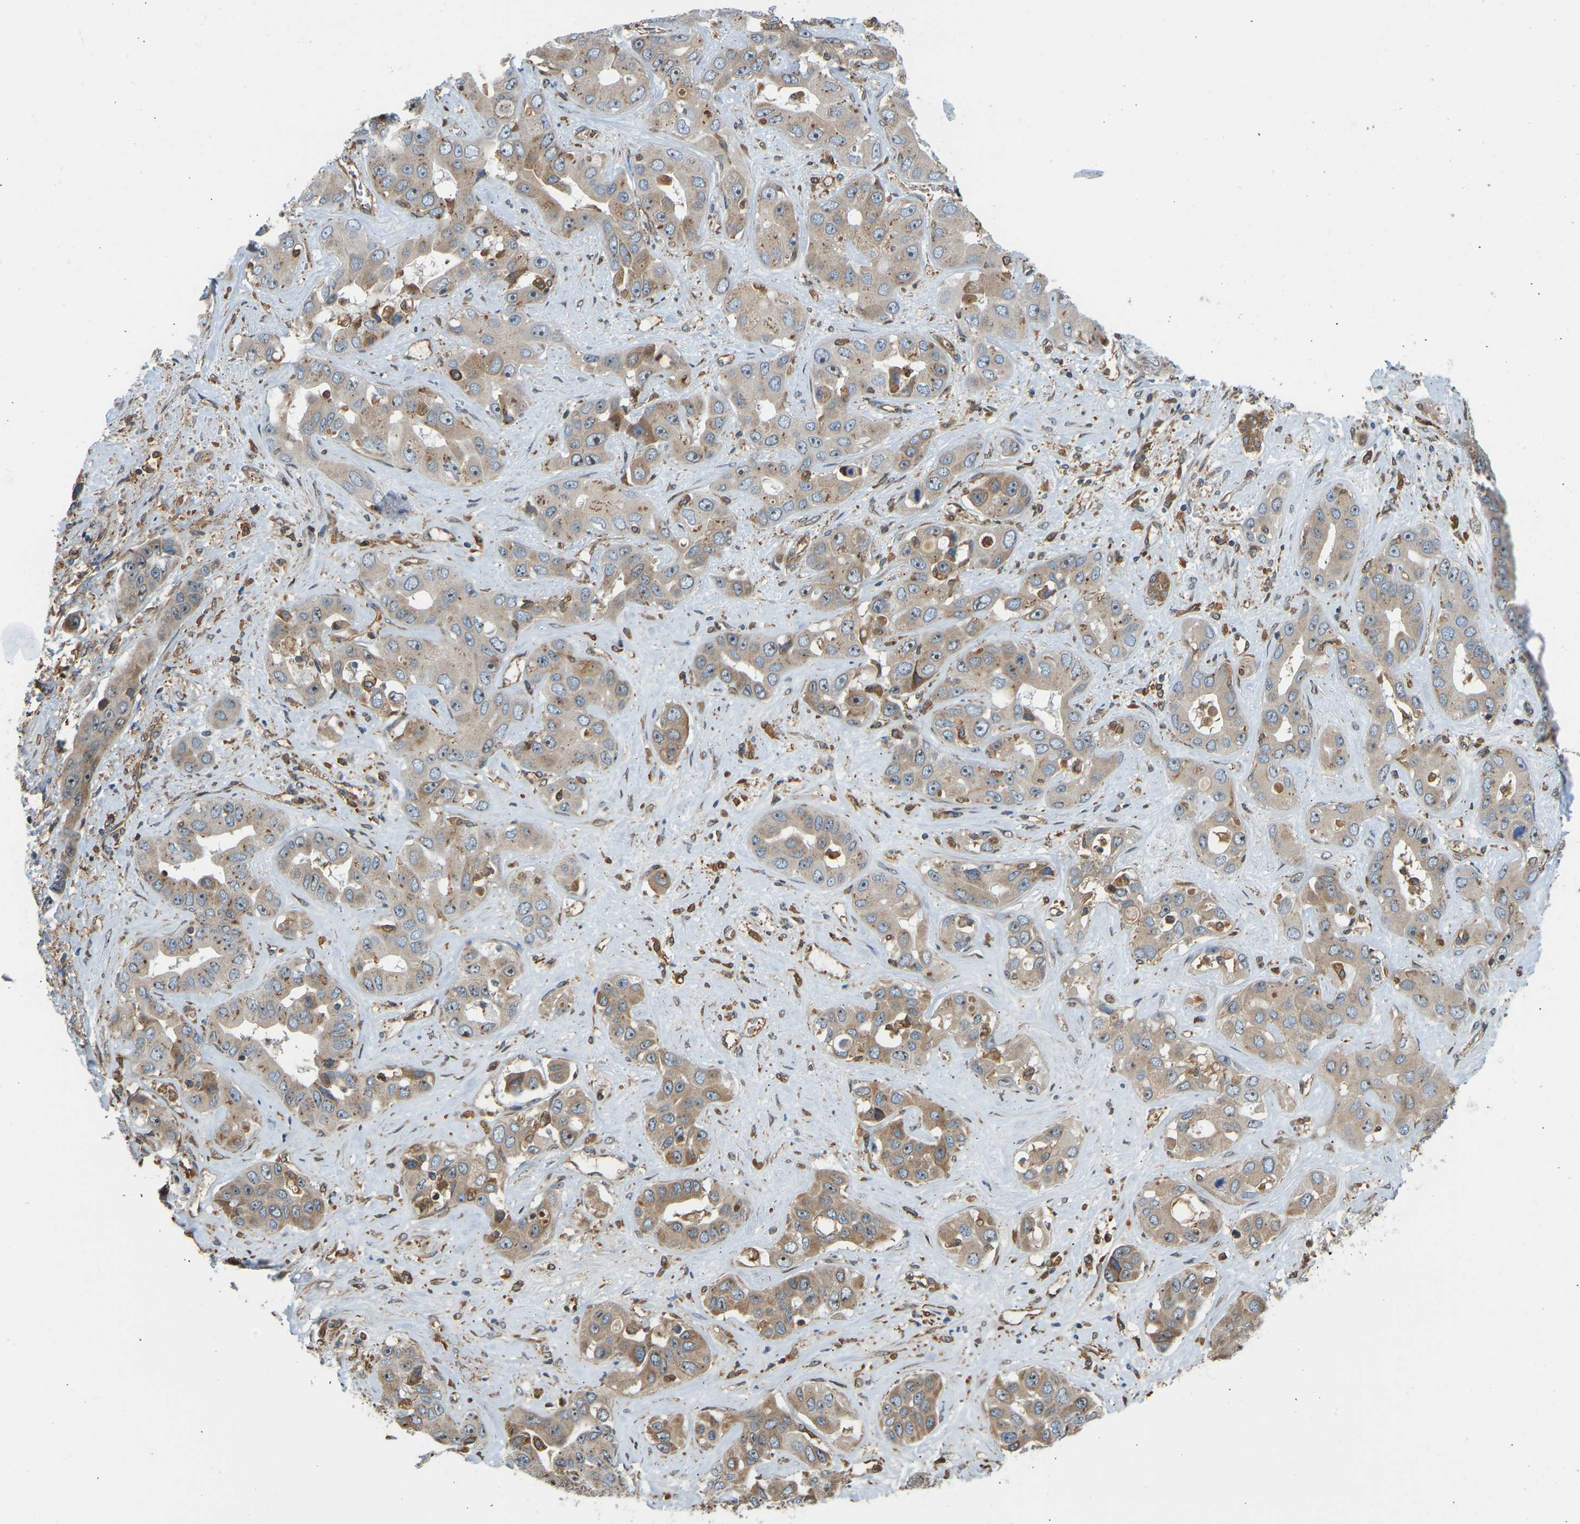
{"staining": {"intensity": "weak", "quantity": ">75%", "location": "cytoplasmic/membranous,nuclear"}, "tissue": "liver cancer", "cell_type": "Tumor cells", "image_type": "cancer", "snomed": [{"axis": "morphology", "description": "Cholangiocarcinoma"}, {"axis": "topography", "description": "Liver"}], "caption": "This is a micrograph of IHC staining of liver cancer, which shows weak expression in the cytoplasmic/membranous and nuclear of tumor cells.", "gene": "OS9", "patient": {"sex": "female", "age": 52}}